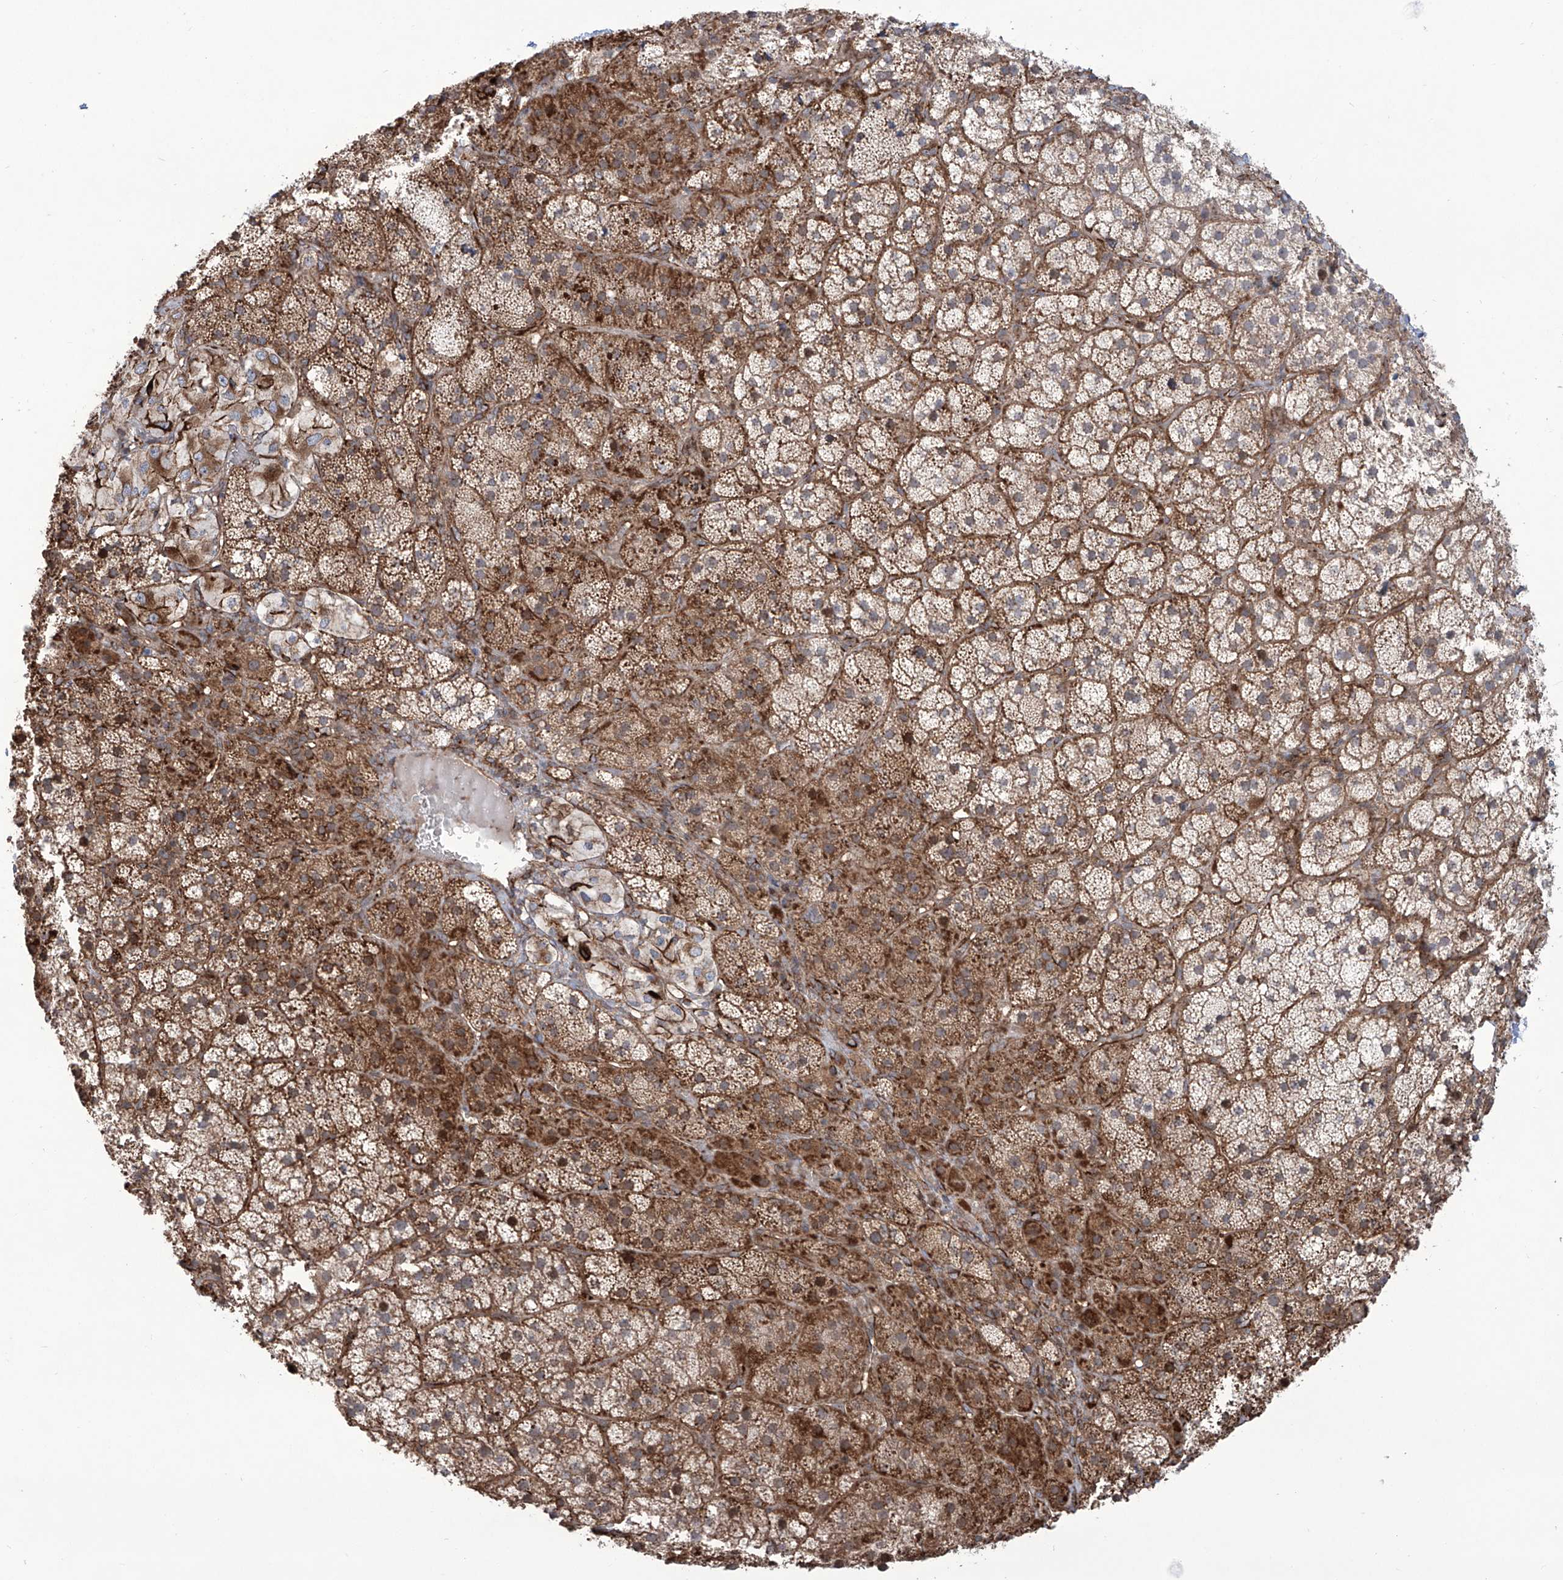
{"staining": {"intensity": "moderate", "quantity": ">75%", "location": "cytoplasmic/membranous"}, "tissue": "adrenal gland", "cell_type": "Glandular cells", "image_type": "normal", "snomed": [{"axis": "morphology", "description": "Normal tissue, NOS"}, {"axis": "topography", "description": "Adrenal gland"}], "caption": "IHC photomicrograph of unremarkable adrenal gland: human adrenal gland stained using immunohistochemistry shows medium levels of moderate protein expression localized specifically in the cytoplasmic/membranous of glandular cells, appearing as a cytoplasmic/membranous brown color.", "gene": "APAF1", "patient": {"sex": "female", "age": 44}}